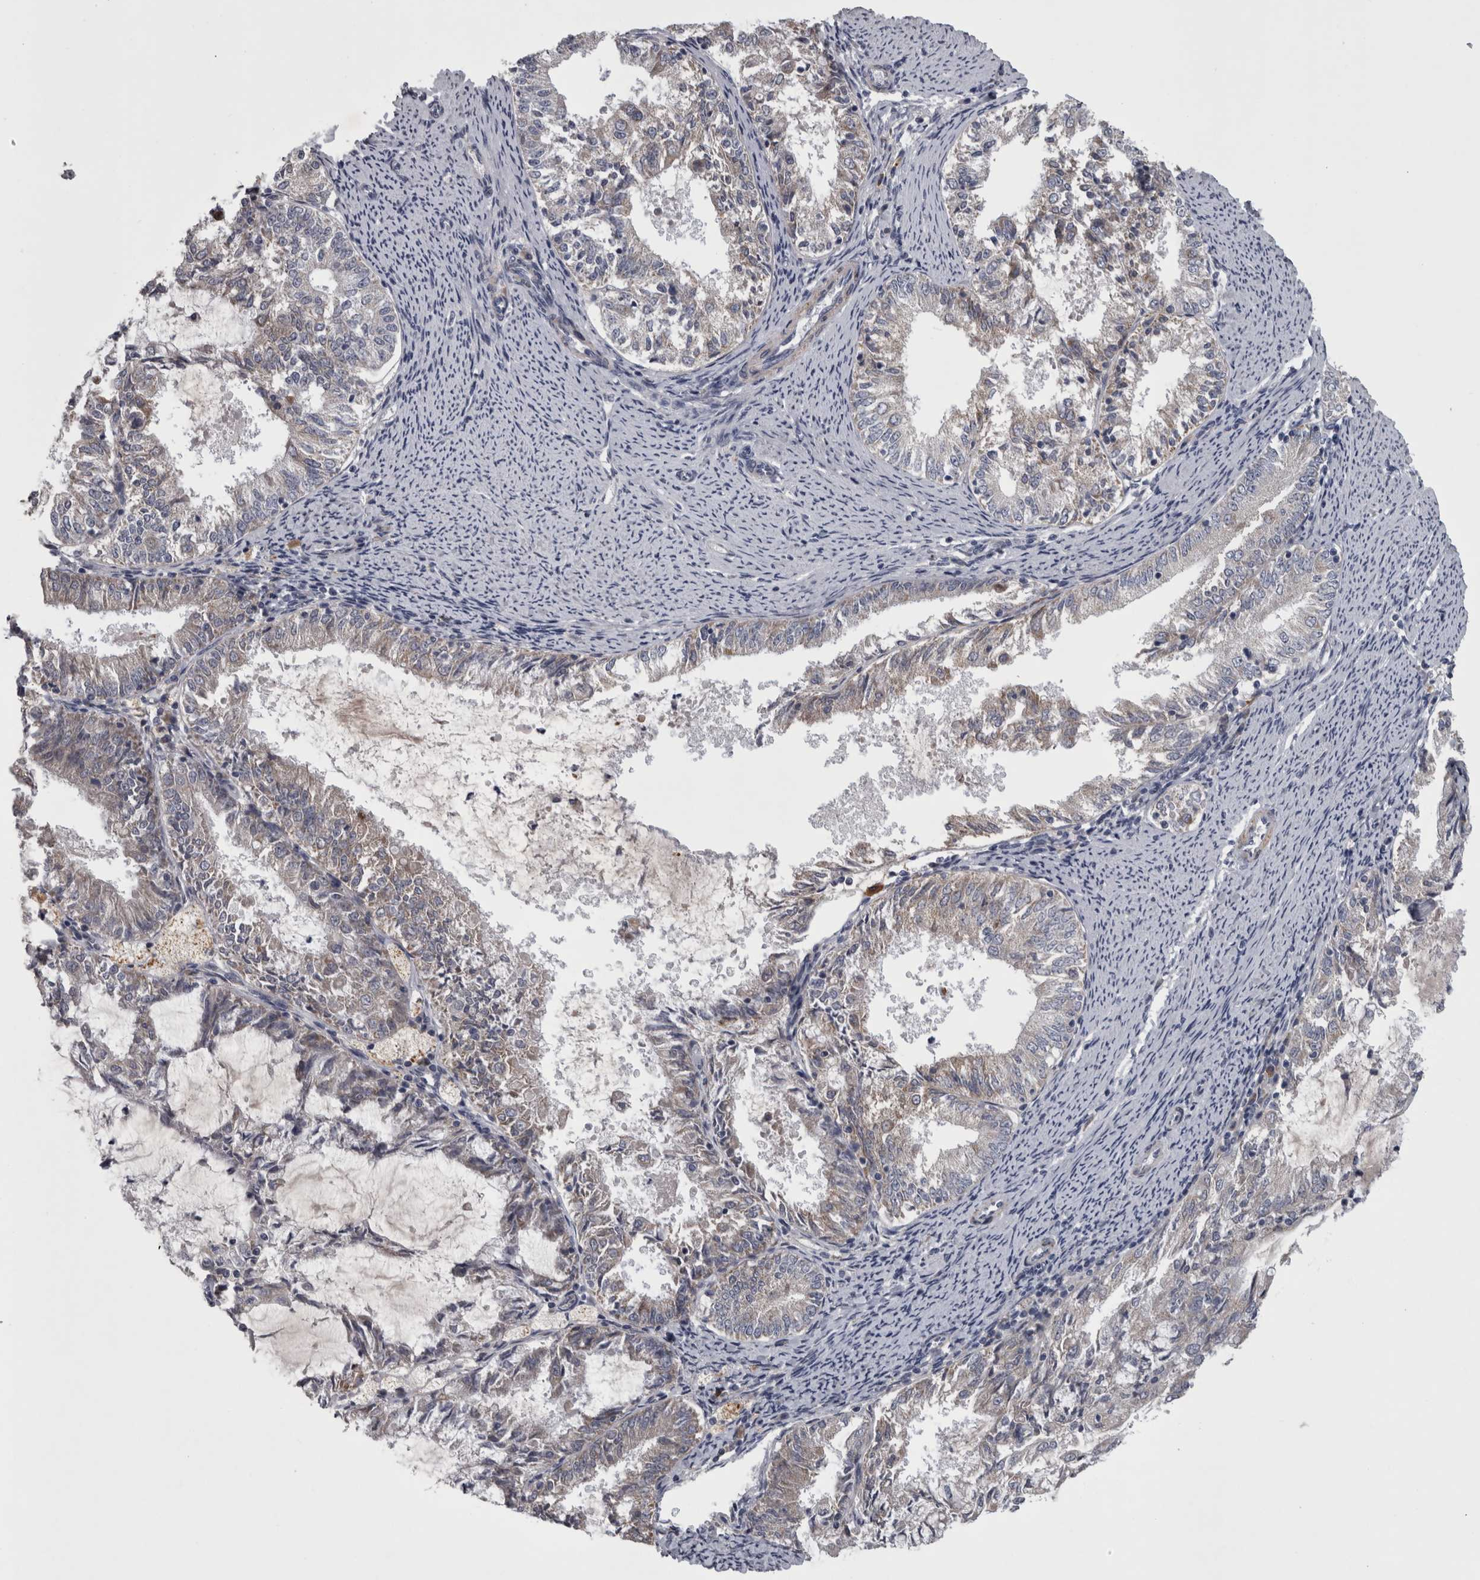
{"staining": {"intensity": "negative", "quantity": "none", "location": "none"}, "tissue": "endometrial cancer", "cell_type": "Tumor cells", "image_type": "cancer", "snomed": [{"axis": "morphology", "description": "Adenocarcinoma, NOS"}, {"axis": "topography", "description": "Endometrium"}], "caption": "IHC of endometrial adenocarcinoma exhibits no expression in tumor cells. (DAB IHC, high magnification).", "gene": "DBT", "patient": {"sex": "female", "age": 57}}